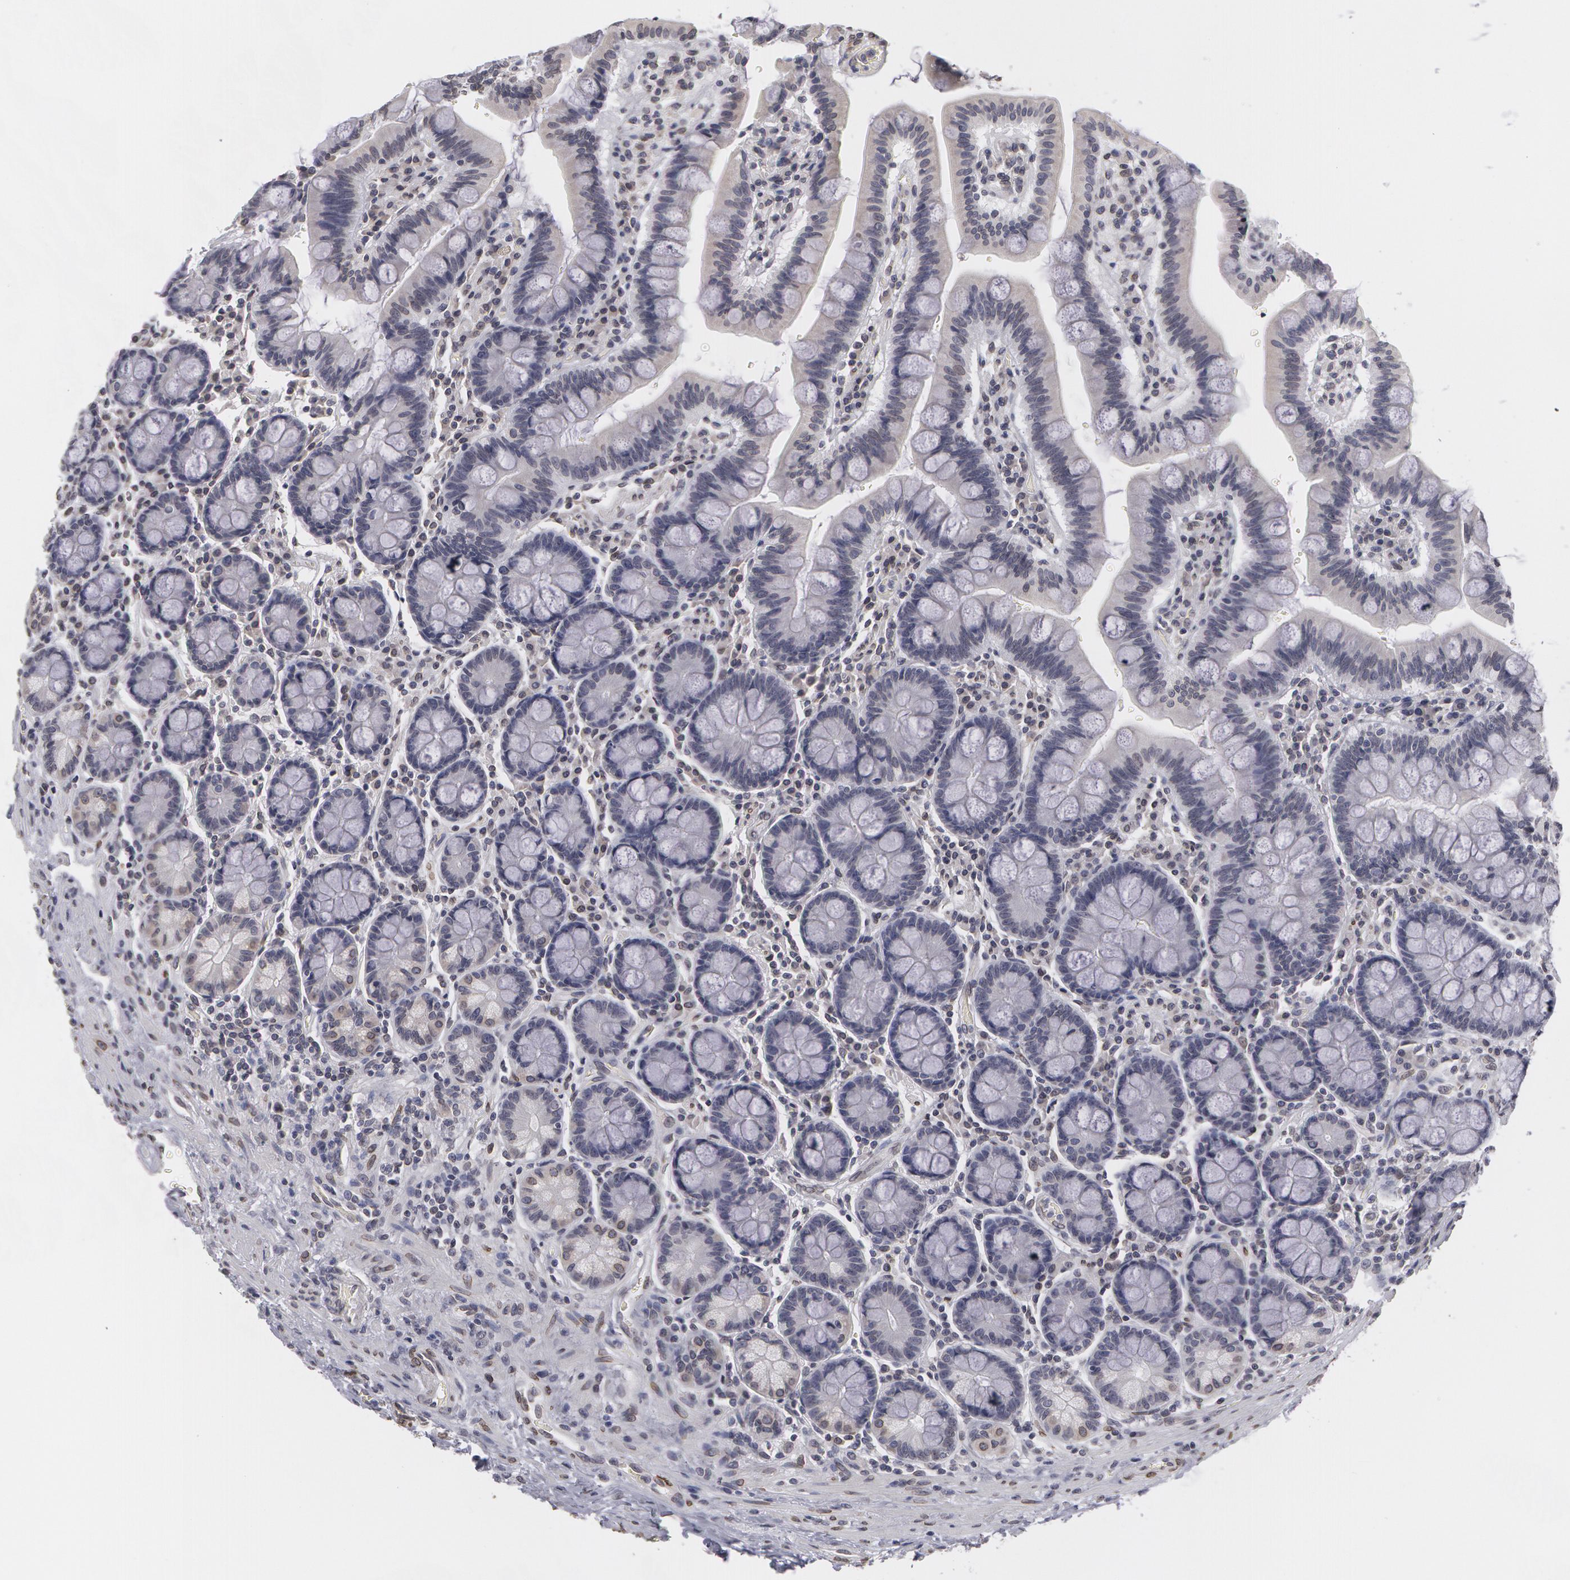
{"staining": {"intensity": "weak", "quantity": "25%-75%", "location": "cytoplasmic/membranous,nuclear"}, "tissue": "duodenum", "cell_type": "Glandular cells", "image_type": "normal", "snomed": [{"axis": "morphology", "description": "Normal tissue, NOS"}, {"axis": "topography", "description": "Pancreas"}, {"axis": "topography", "description": "Duodenum"}], "caption": "An image of duodenum stained for a protein exhibits weak cytoplasmic/membranous,nuclear brown staining in glandular cells. Nuclei are stained in blue.", "gene": "EMD", "patient": {"sex": "male", "age": 79}}